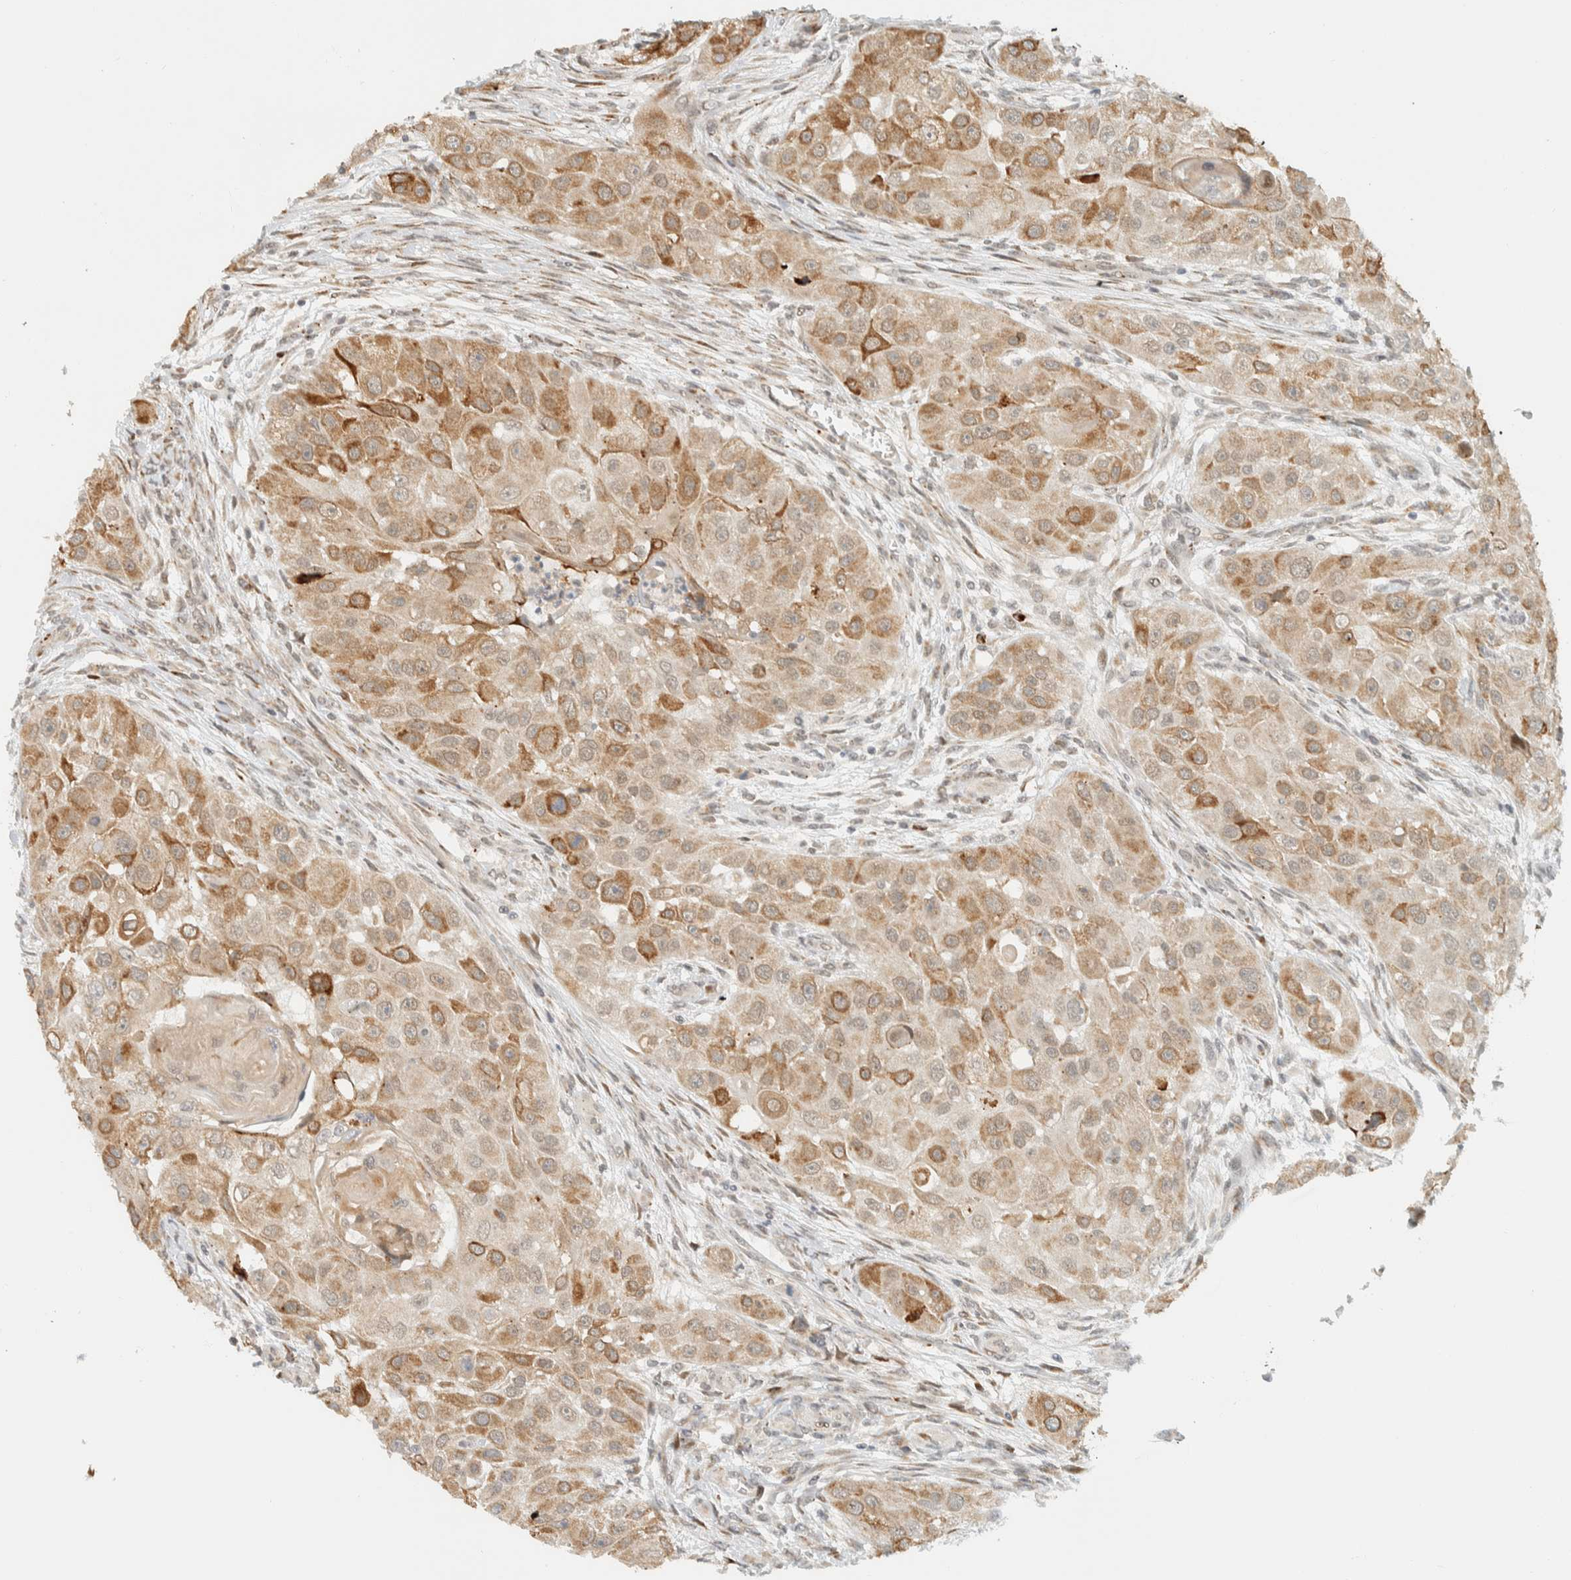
{"staining": {"intensity": "moderate", "quantity": "25%-75%", "location": "cytoplasmic/membranous"}, "tissue": "head and neck cancer", "cell_type": "Tumor cells", "image_type": "cancer", "snomed": [{"axis": "morphology", "description": "Normal tissue, NOS"}, {"axis": "morphology", "description": "Squamous cell carcinoma, NOS"}, {"axis": "topography", "description": "Skeletal muscle"}, {"axis": "topography", "description": "Head-Neck"}], "caption": "Immunohistochemical staining of human head and neck cancer exhibits moderate cytoplasmic/membranous protein positivity in approximately 25%-75% of tumor cells.", "gene": "ITPRID1", "patient": {"sex": "male", "age": 51}}